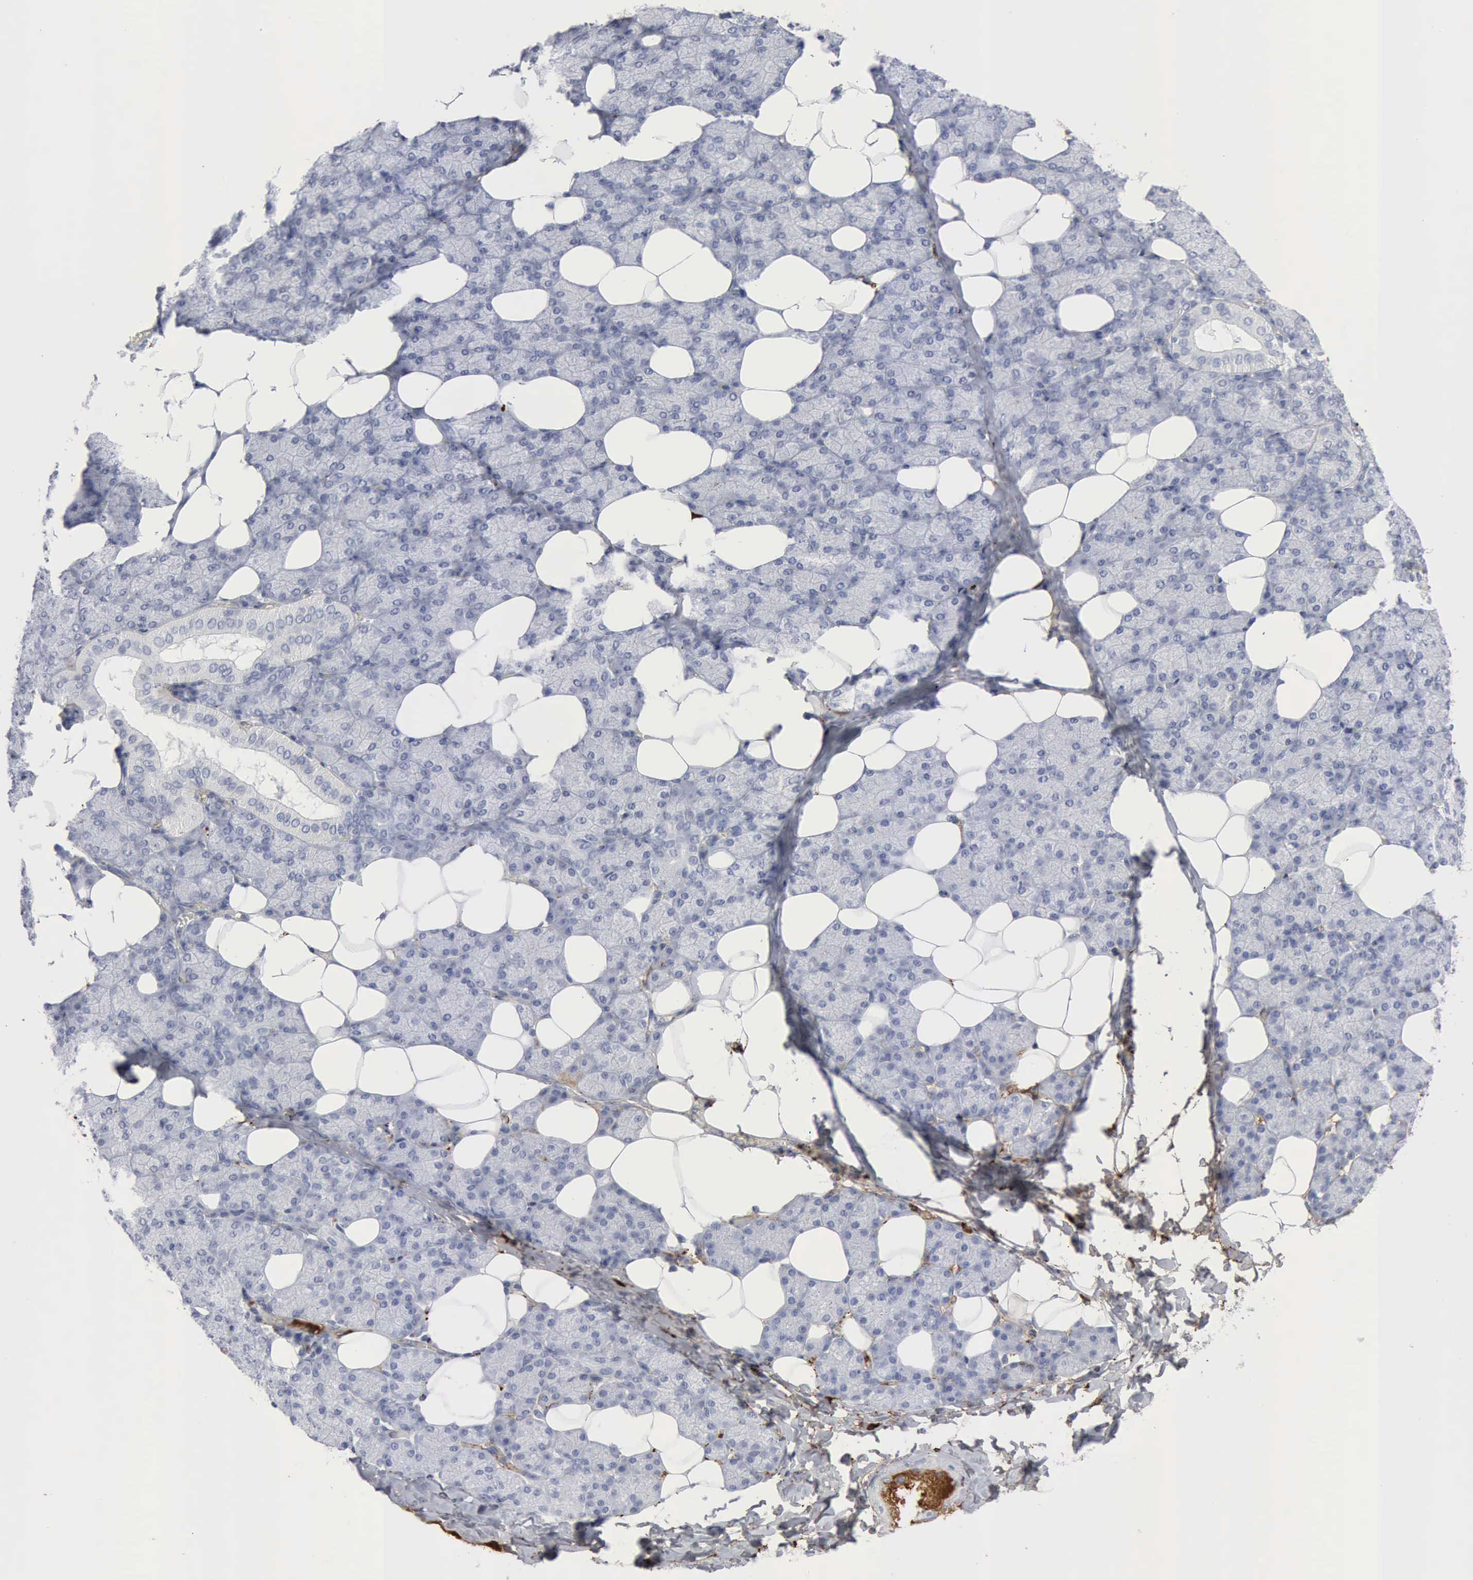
{"staining": {"intensity": "negative", "quantity": "none", "location": "none"}, "tissue": "salivary gland", "cell_type": "Glandular cells", "image_type": "normal", "snomed": [{"axis": "morphology", "description": "Normal tissue, NOS"}, {"axis": "topography", "description": "Lymph node"}, {"axis": "topography", "description": "Salivary gland"}], "caption": "An image of human salivary gland is negative for staining in glandular cells.", "gene": "C4BPA", "patient": {"sex": "male", "age": 8}}